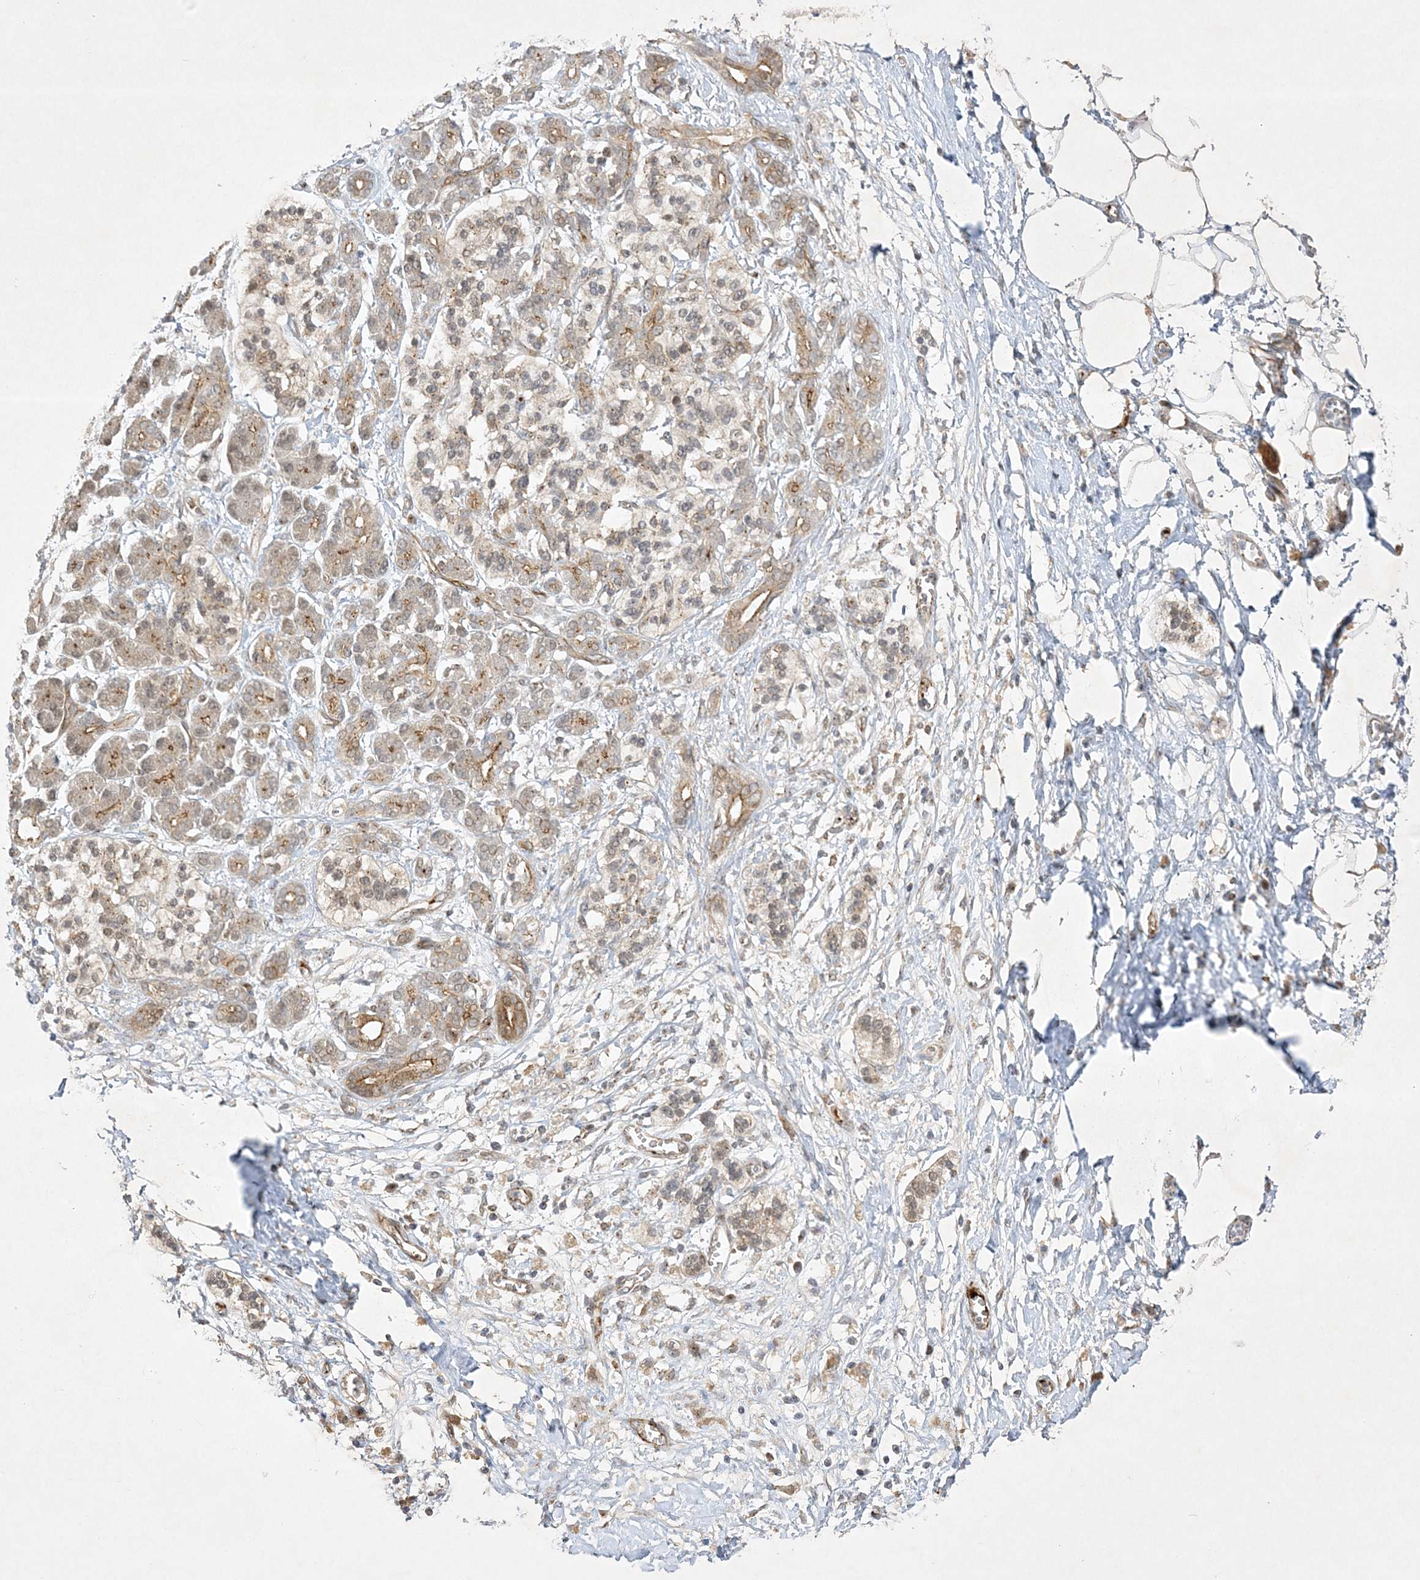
{"staining": {"intensity": "weak", "quantity": "25%-75%", "location": "cytoplasmic/membranous"}, "tissue": "adipose tissue", "cell_type": "Adipocytes", "image_type": "normal", "snomed": [{"axis": "morphology", "description": "Normal tissue, NOS"}, {"axis": "morphology", "description": "Adenocarcinoma, NOS"}, {"axis": "topography", "description": "Pancreas"}, {"axis": "topography", "description": "Peripheral nerve tissue"}], "caption": "Human adipose tissue stained for a protein (brown) reveals weak cytoplasmic/membranous positive expression in about 25%-75% of adipocytes.", "gene": "NAF1", "patient": {"sex": "male", "age": 59}}